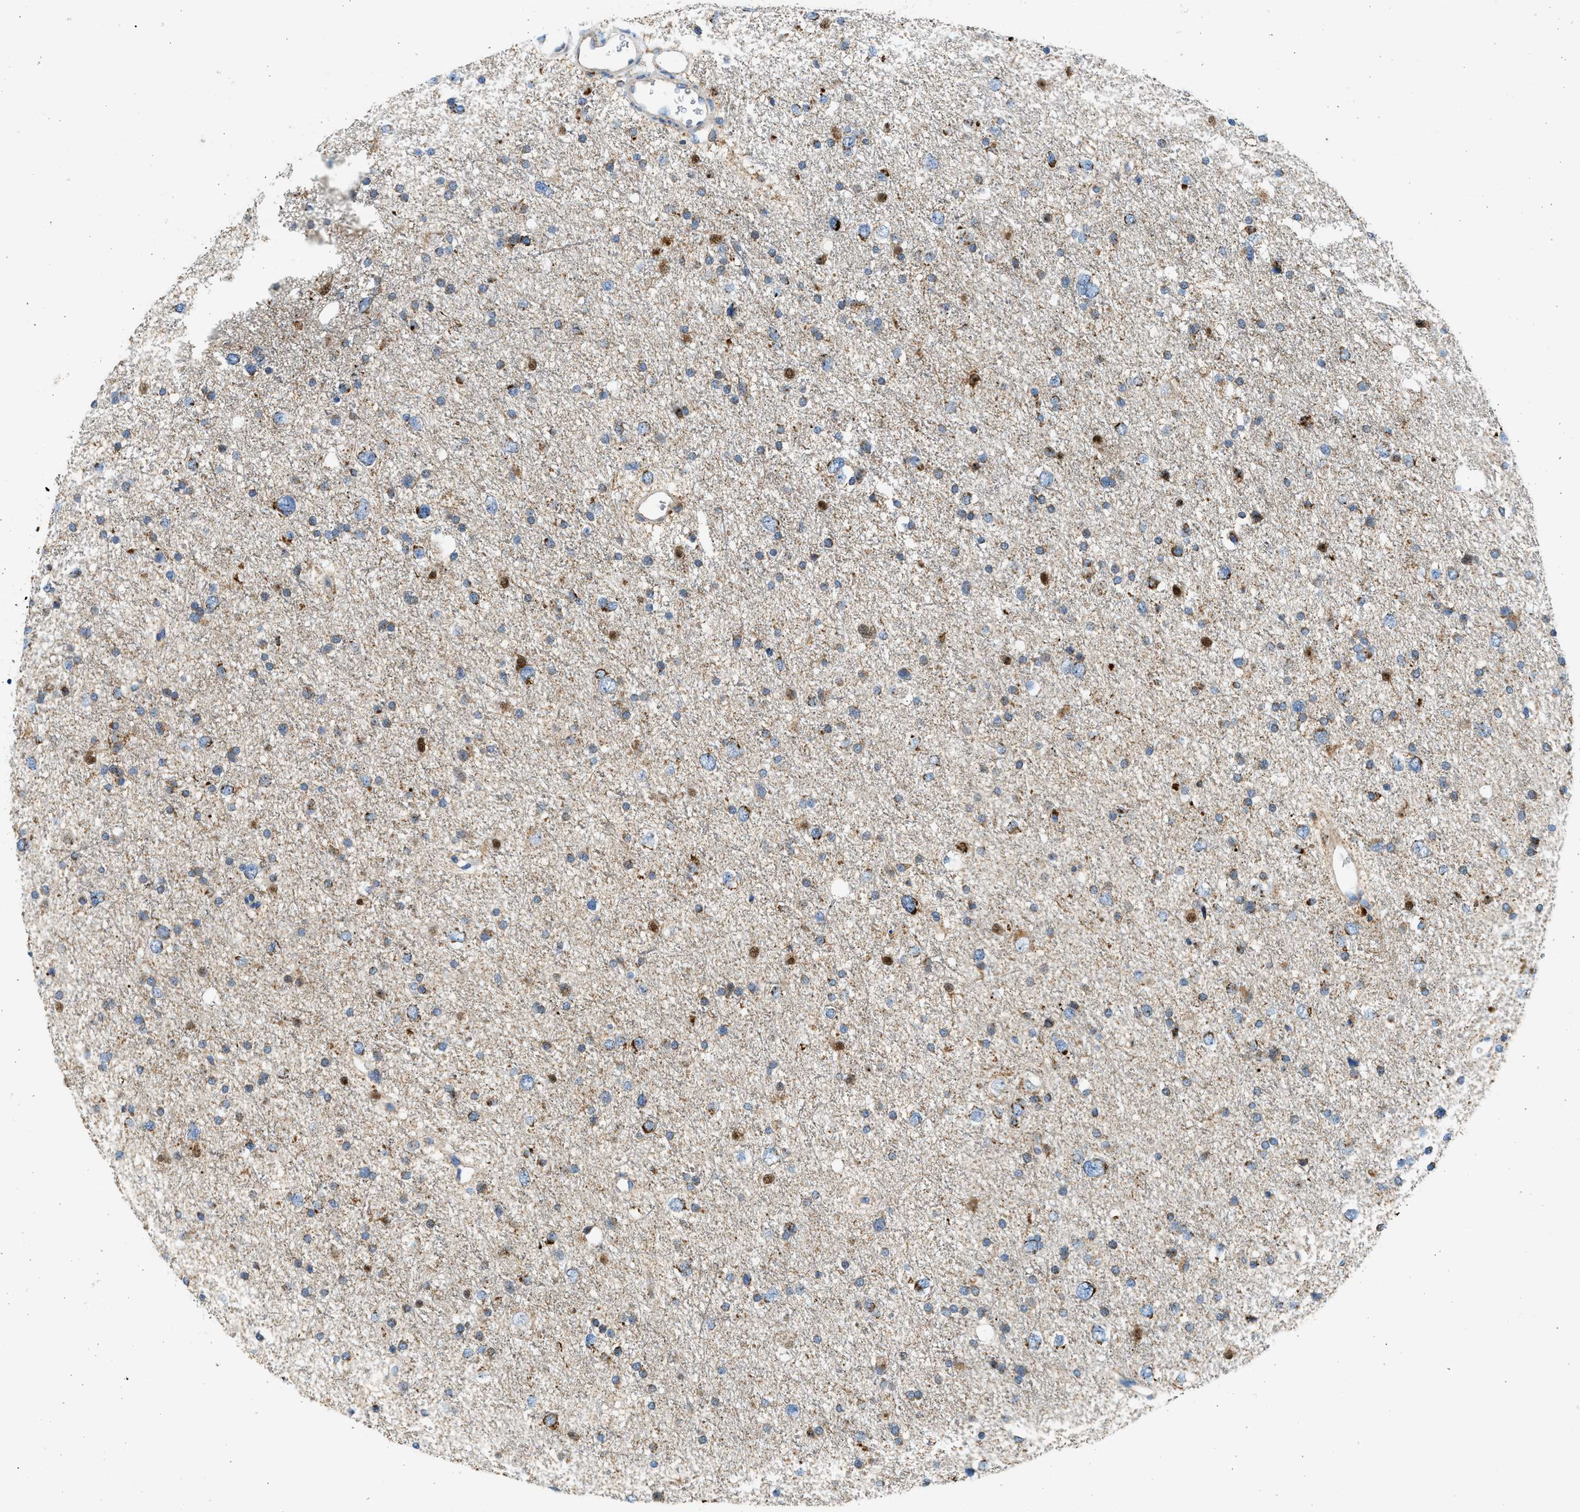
{"staining": {"intensity": "moderate", "quantity": "25%-75%", "location": "cytoplasmic/membranous,nuclear"}, "tissue": "glioma", "cell_type": "Tumor cells", "image_type": "cancer", "snomed": [{"axis": "morphology", "description": "Glioma, malignant, Low grade"}, {"axis": "topography", "description": "Brain"}], "caption": "This image reveals immunohistochemistry staining of human malignant glioma (low-grade), with medium moderate cytoplasmic/membranous and nuclear positivity in approximately 25%-75% of tumor cells.", "gene": "KCNMB3", "patient": {"sex": "female", "age": 37}}